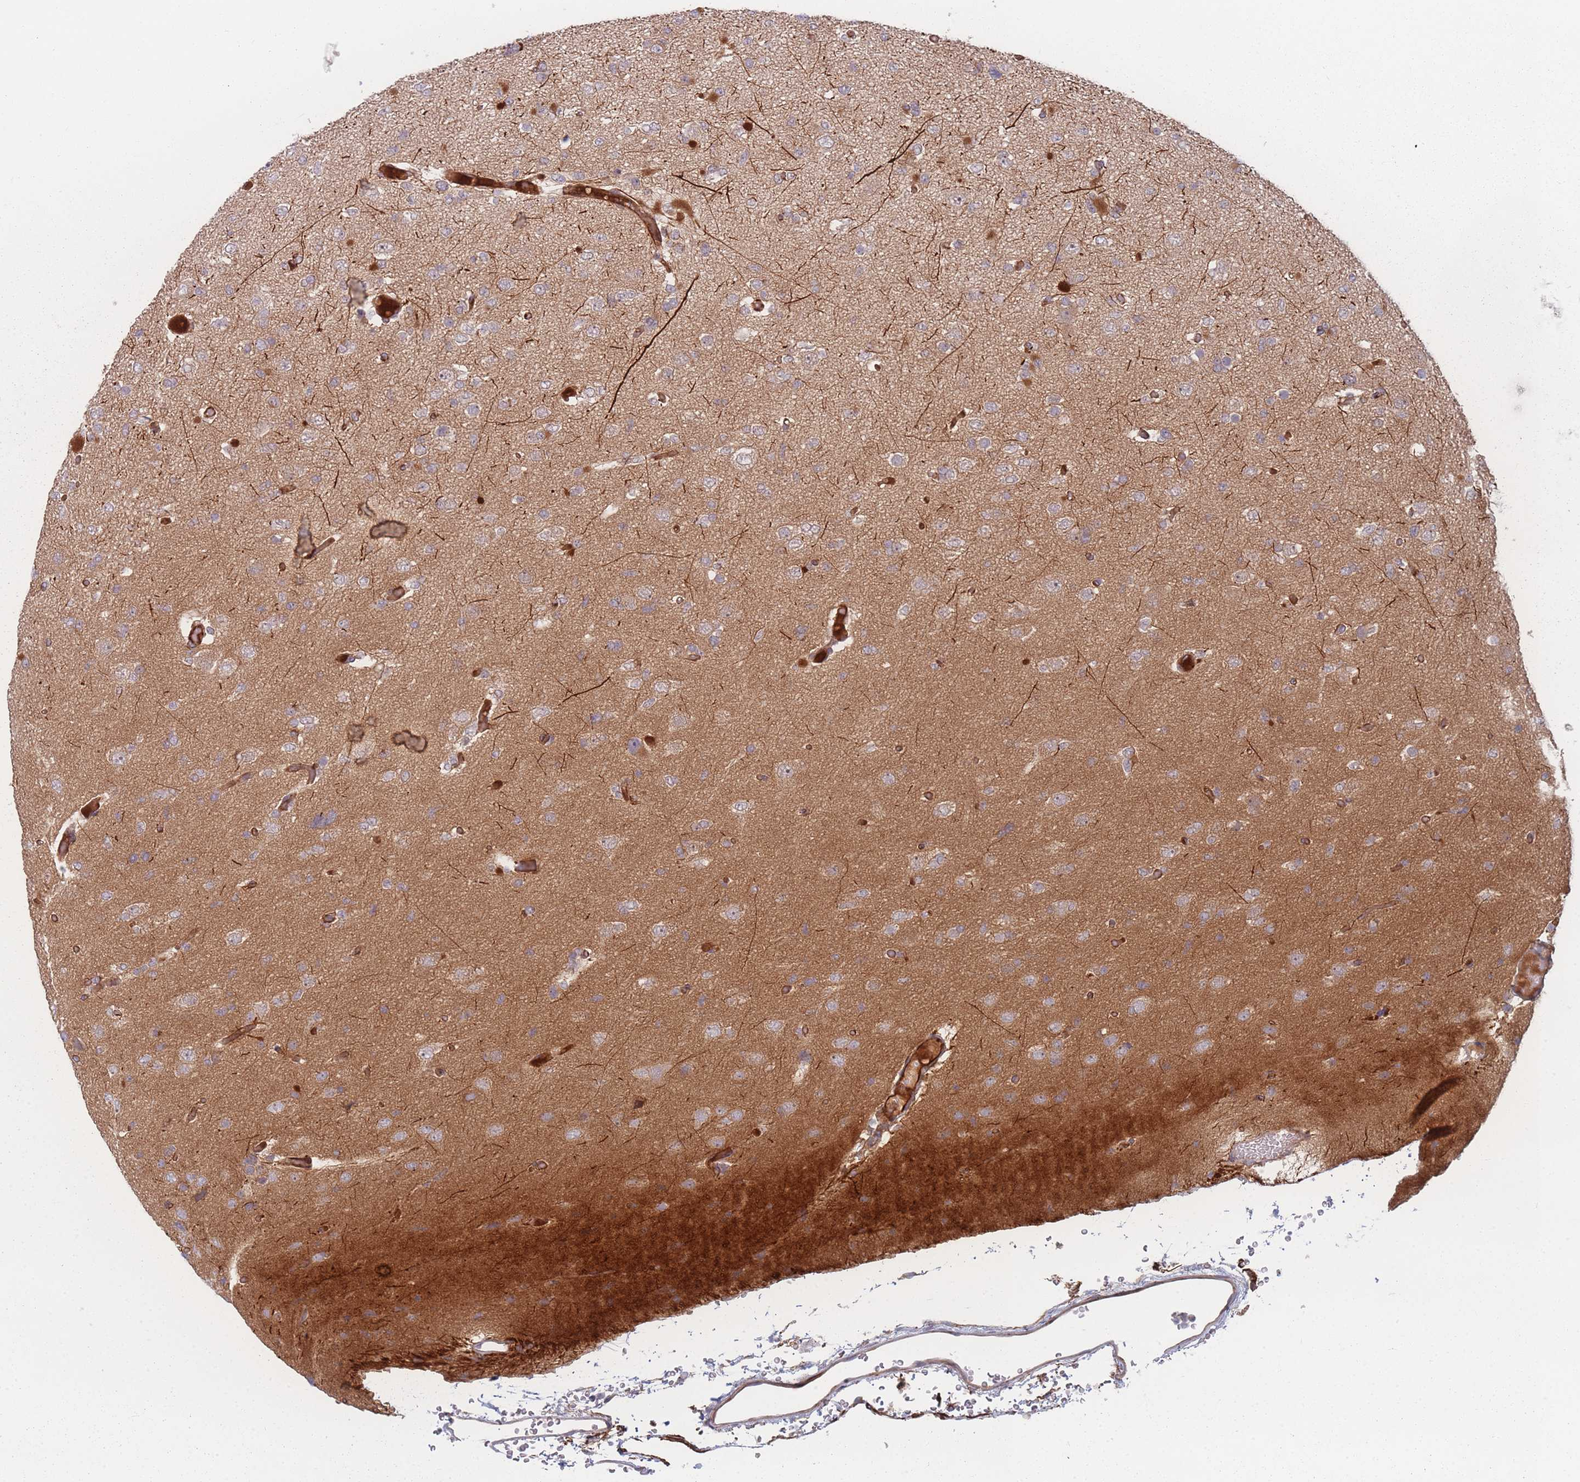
{"staining": {"intensity": "weak", "quantity": "<25%", "location": "cytoplasmic/membranous"}, "tissue": "glioma", "cell_type": "Tumor cells", "image_type": "cancer", "snomed": [{"axis": "morphology", "description": "Glioma, malignant, Low grade"}, {"axis": "topography", "description": "Brain"}], "caption": "Tumor cells are negative for brown protein staining in malignant glioma (low-grade).", "gene": "EEF1AKMT2", "patient": {"sex": "female", "age": 22}}